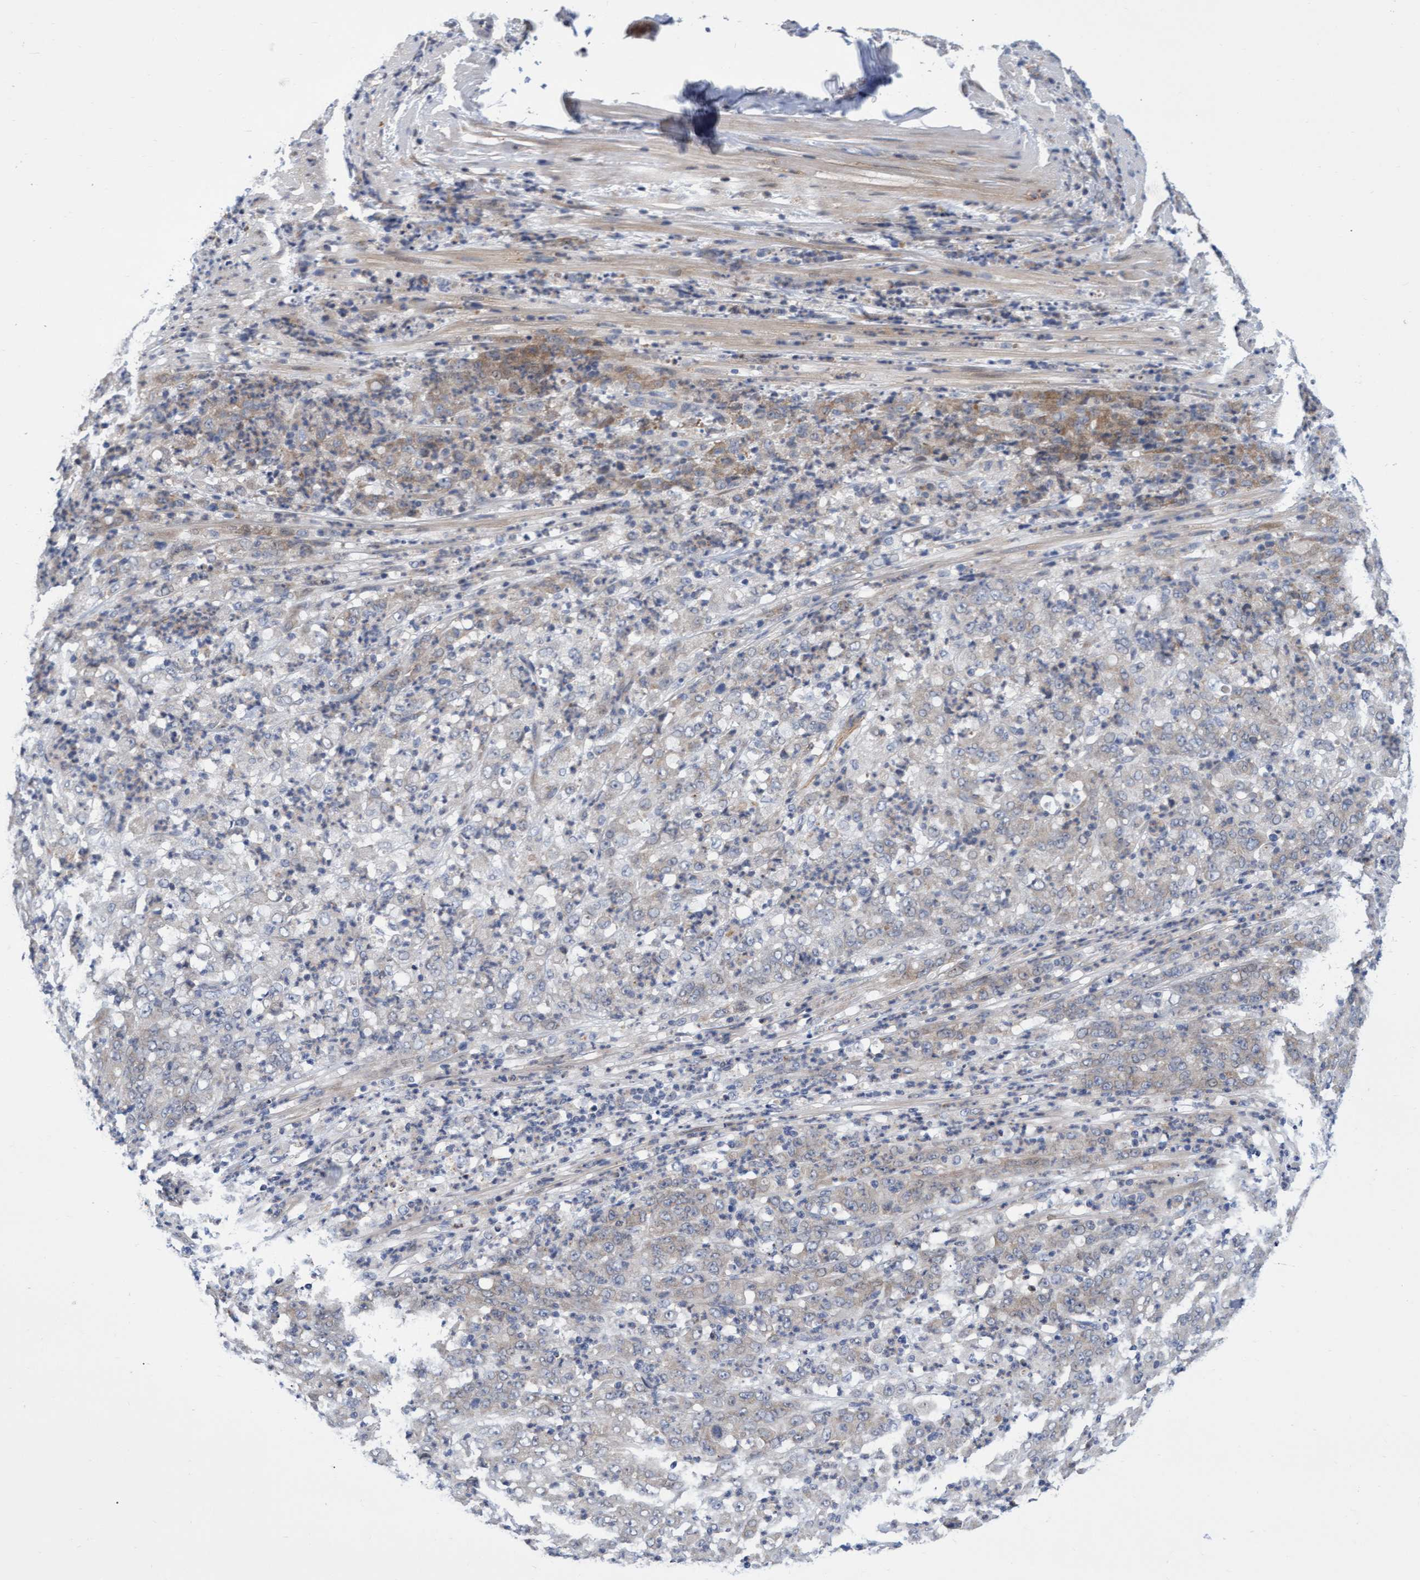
{"staining": {"intensity": "moderate", "quantity": "<25%", "location": "cytoplasmic/membranous"}, "tissue": "stomach cancer", "cell_type": "Tumor cells", "image_type": "cancer", "snomed": [{"axis": "morphology", "description": "Adenocarcinoma, NOS"}, {"axis": "topography", "description": "Stomach, lower"}], "caption": "The immunohistochemical stain labels moderate cytoplasmic/membranous positivity in tumor cells of adenocarcinoma (stomach) tissue.", "gene": "ABCF2", "patient": {"sex": "female", "age": 71}}